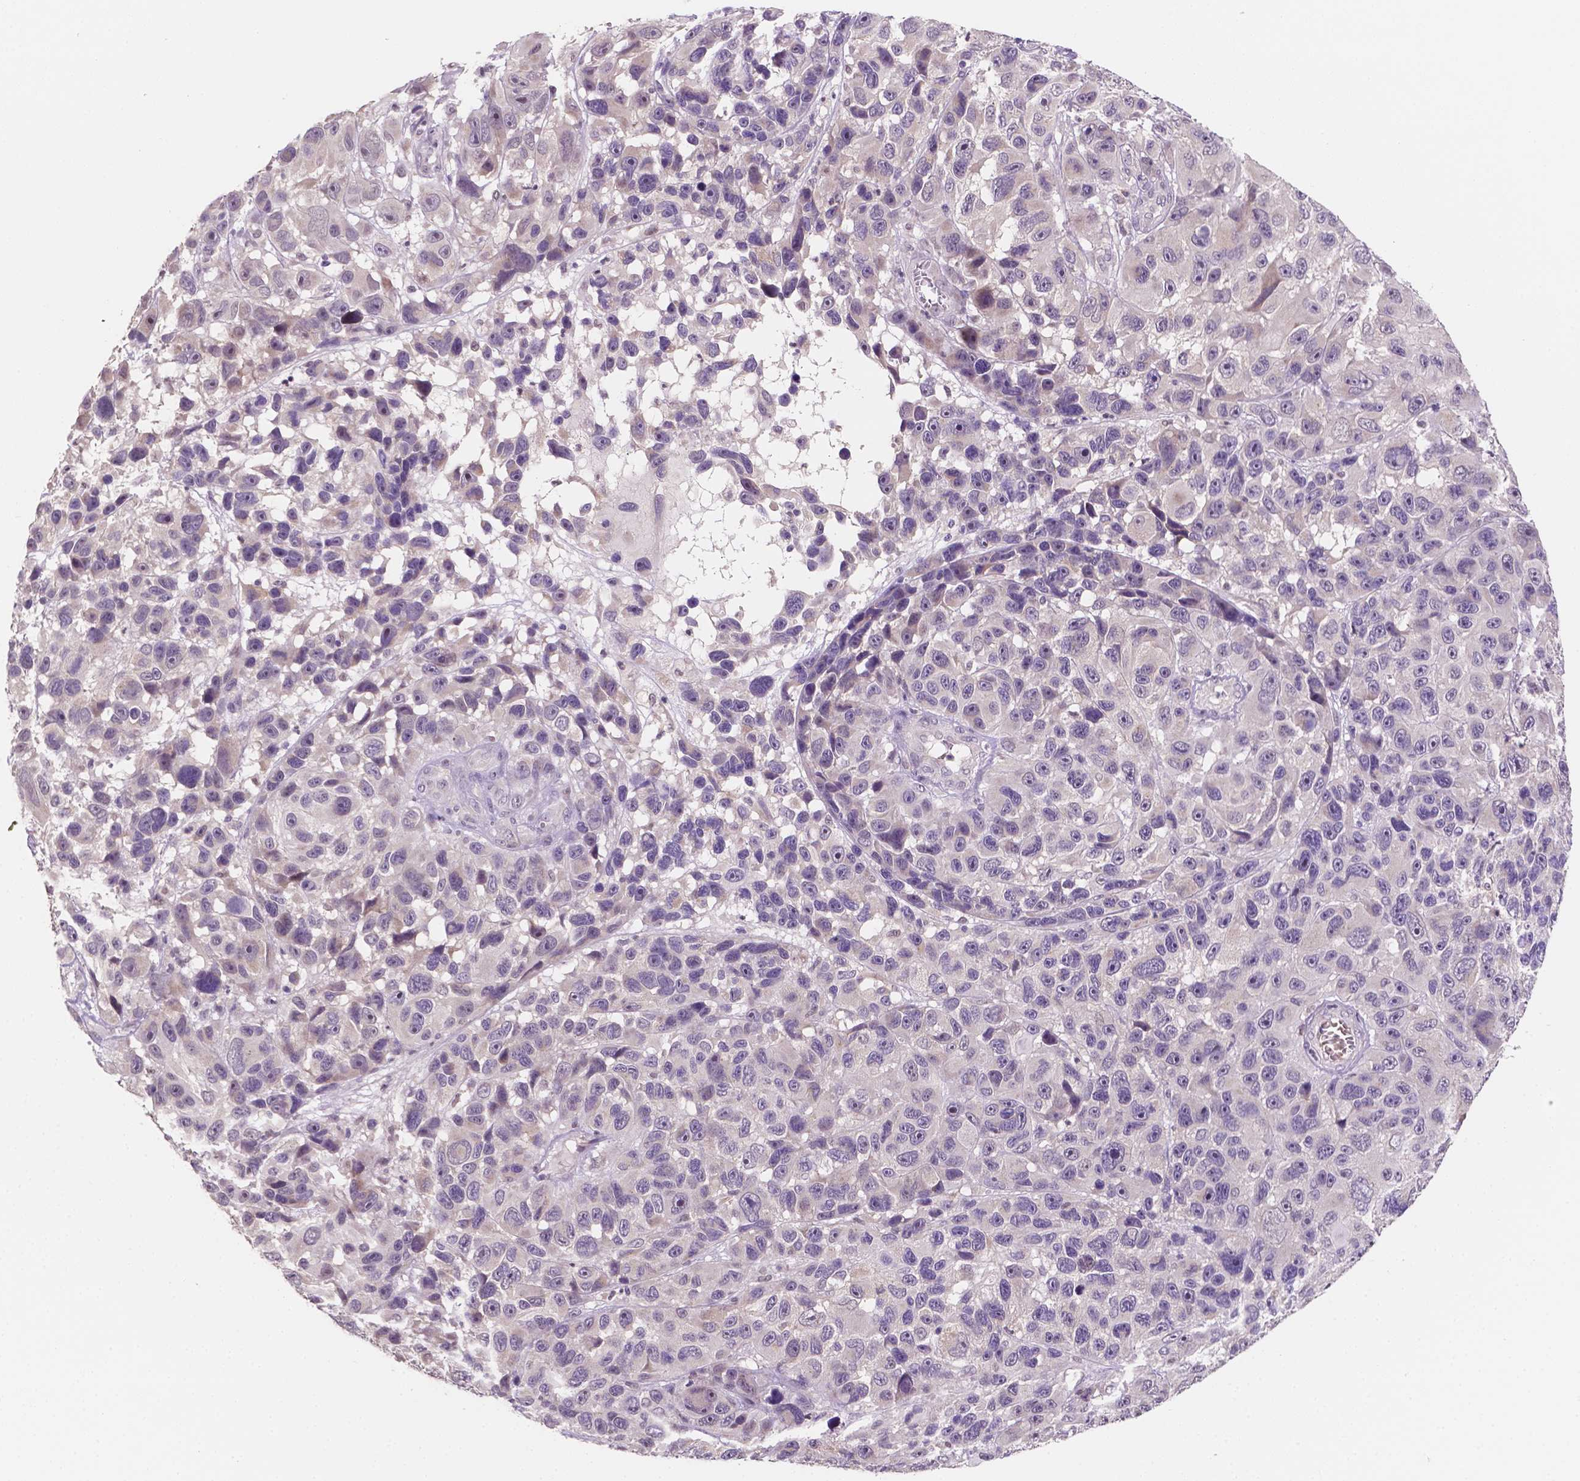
{"staining": {"intensity": "weak", "quantity": "<25%", "location": "cytoplasmic/membranous"}, "tissue": "melanoma", "cell_type": "Tumor cells", "image_type": "cancer", "snomed": [{"axis": "morphology", "description": "Malignant melanoma, NOS"}, {"axis": "topography", "description": "Skin"}], "caption": "Melanoma was stained to show a protein in brown. There is no significant expression in tumor cells.", "gene": "SHLD3", "patient": {"sex": "male", "age": 53}}